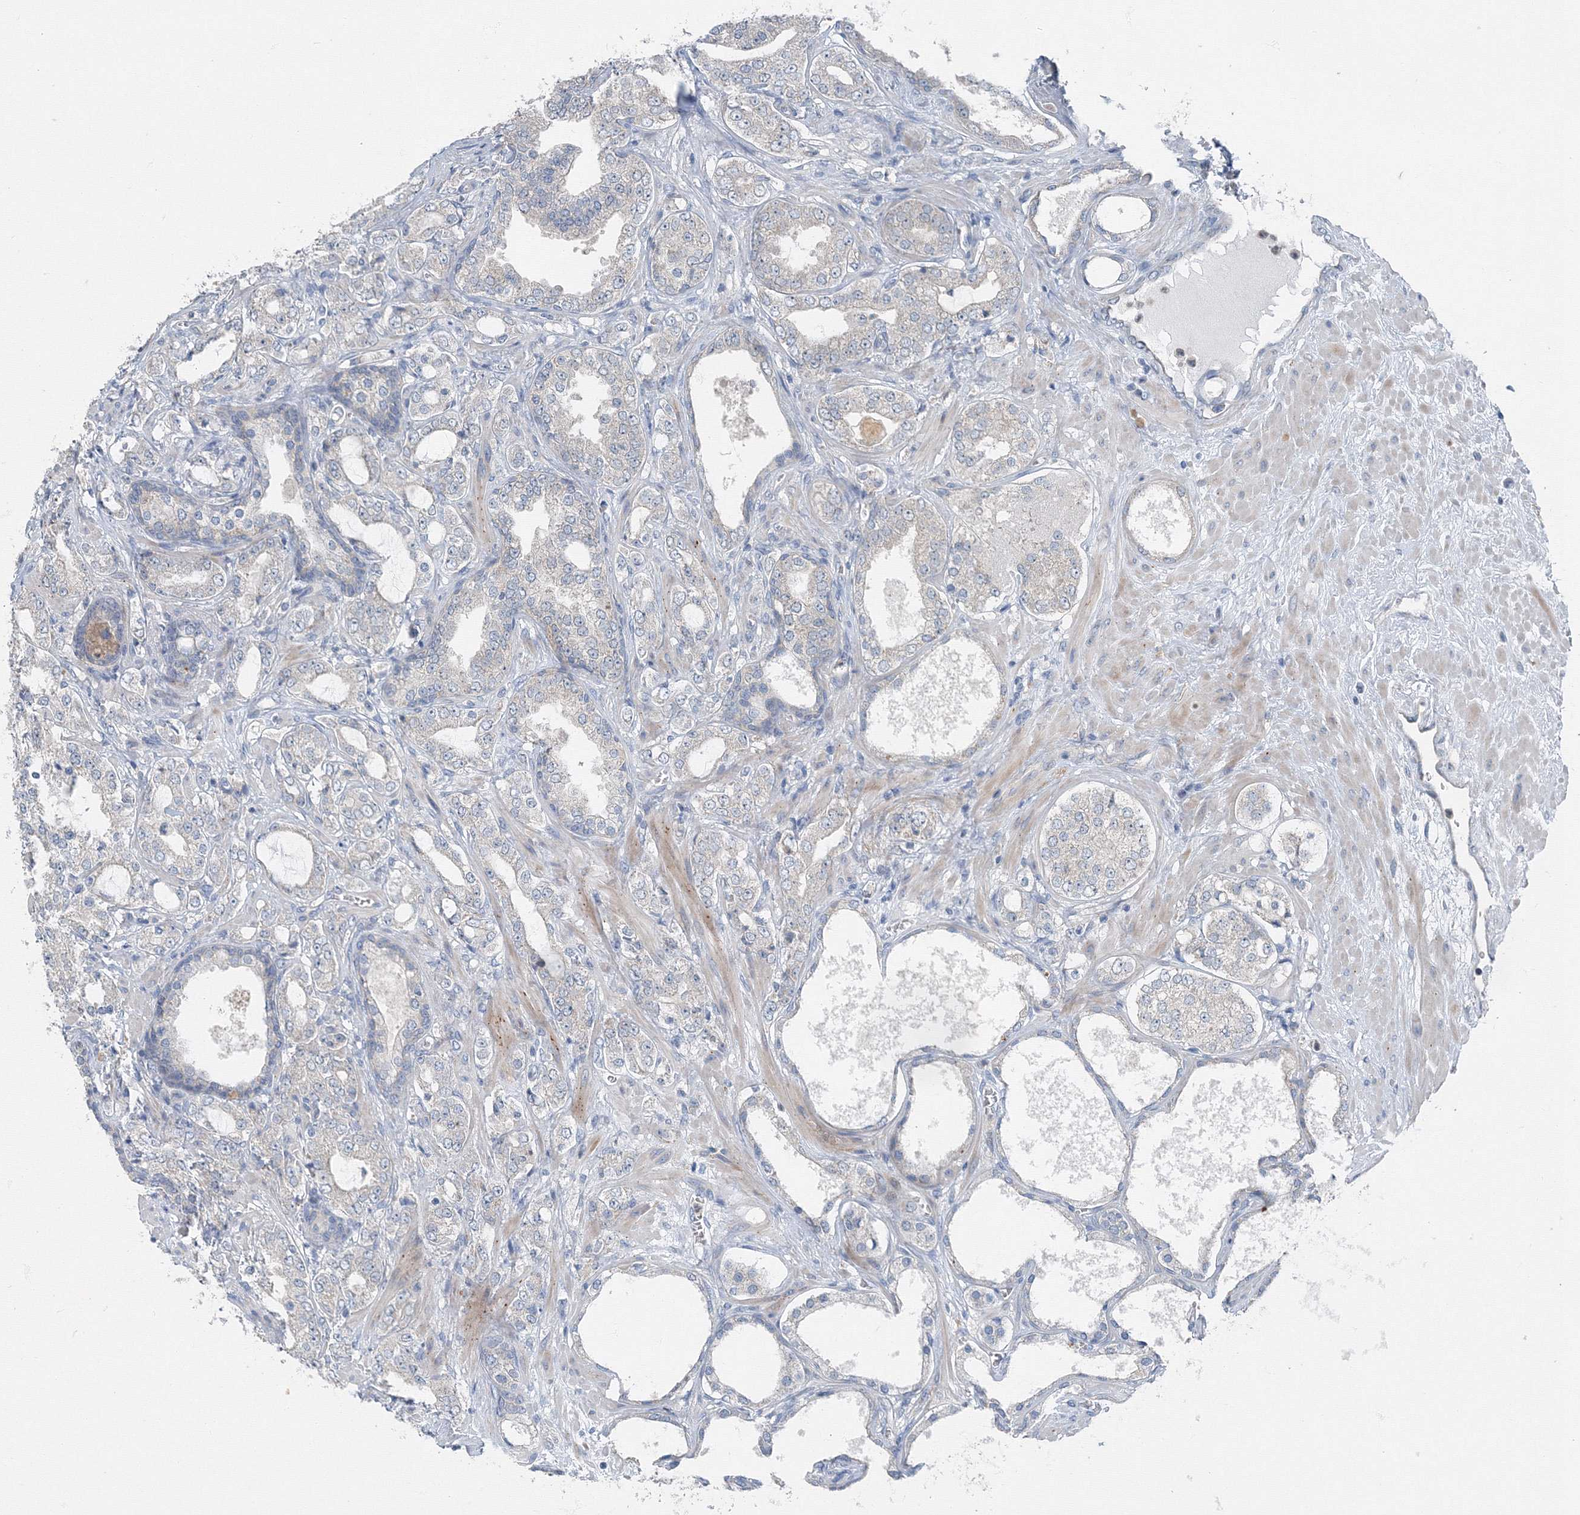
{"staining": {"intensity": "negative", "quantity": "none", "location": "none"}, "tissue": "prostate cancer", "cell_type": "Tumor cells", "image_type": "cancer", "snomed": [{"axis": "morphology", "description": "Adenocarcinoma, High grade"}, {"axis": "topography", "description": "Prostate"}], "caption": "Prostate cancer stained for a protein using immunohistochemistry (IHC) exhibits no expression tumor cells.", "gene": "AASDH", "patient": {"sex": "male", "age": 64}}